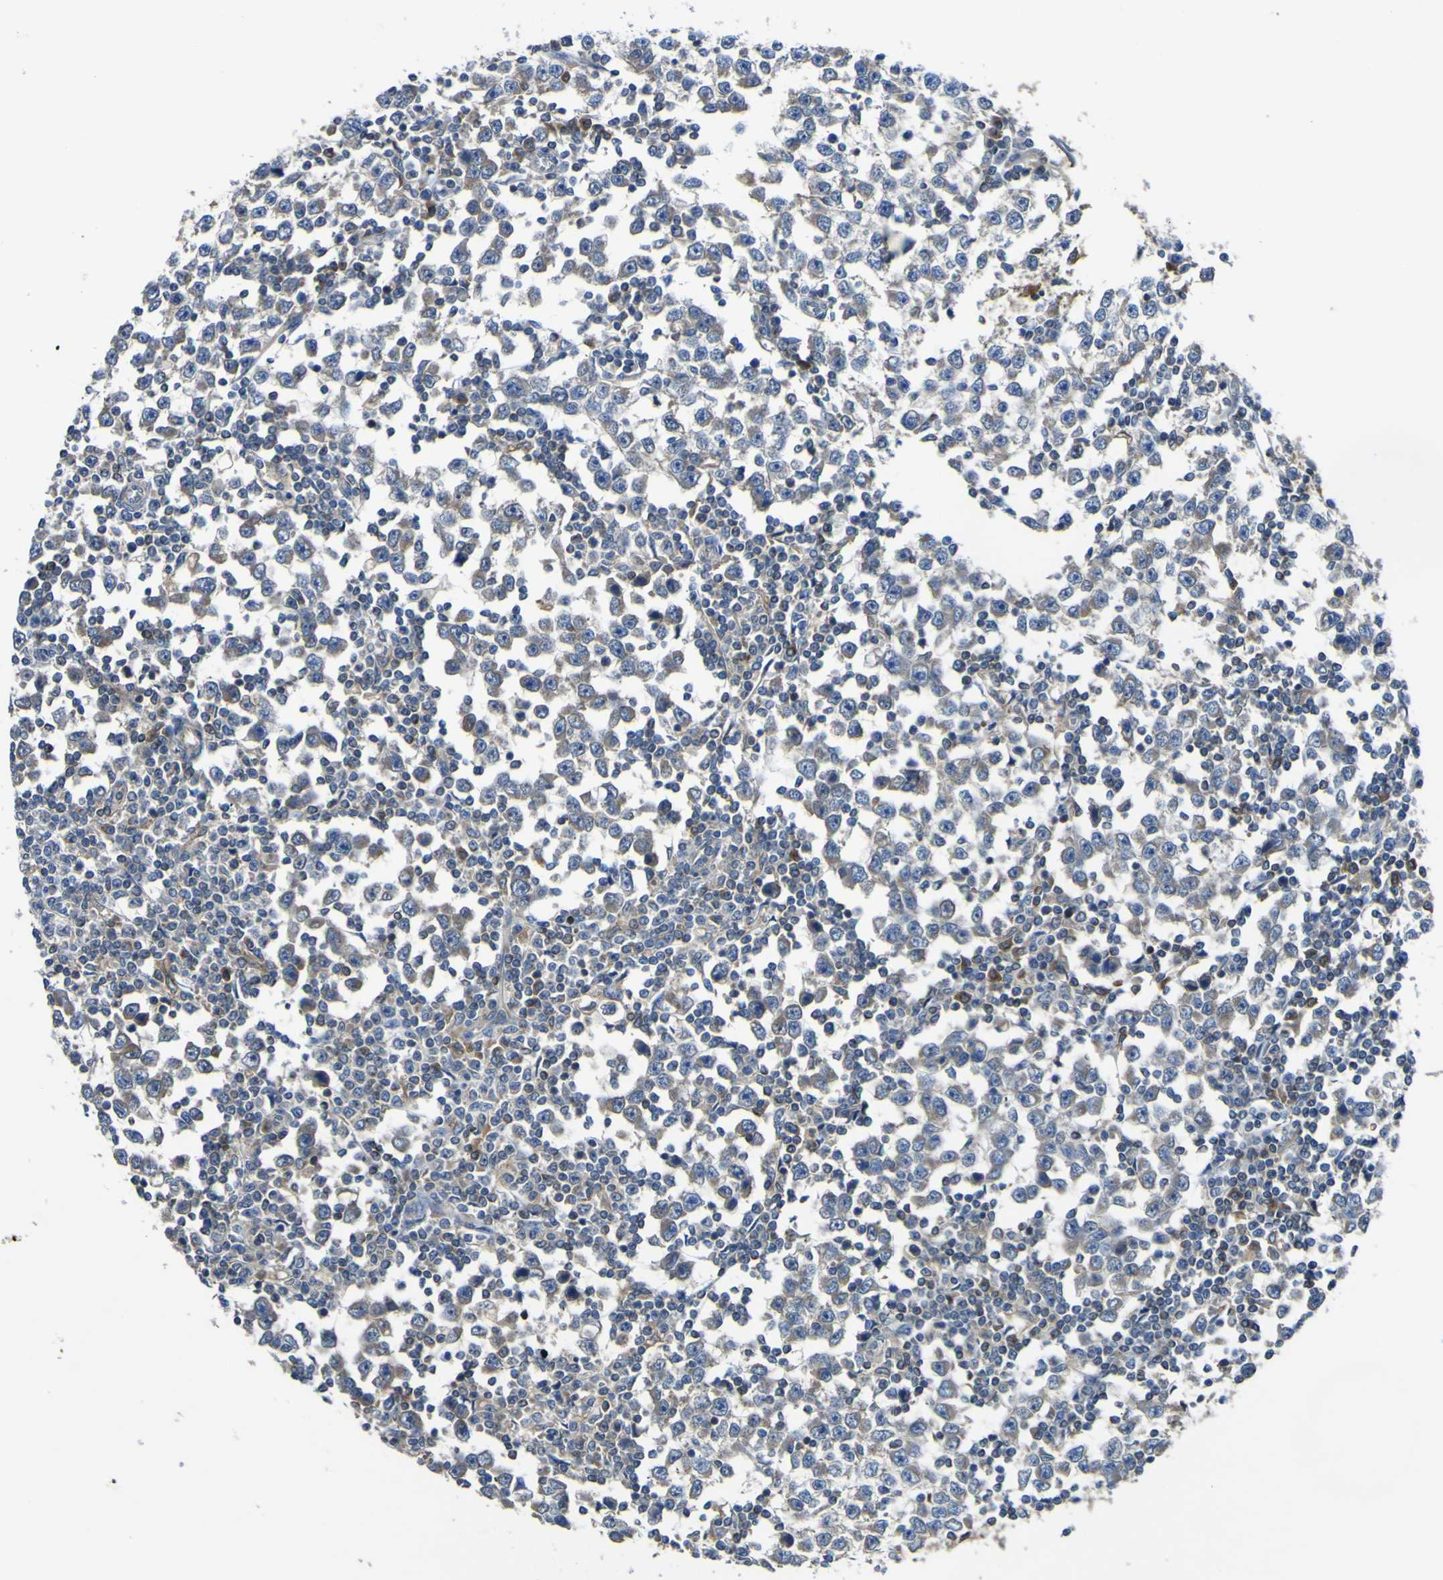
{"staining": {"intensity": "moderate", "quantity": ">75%", "location": "cytoplasmic/membranous"}, "tissue": "testis cancer", "cell_type": "Tumor cells", "image_type": "cancer", "snomed": [{"axis": "morphology", "description": "Seminoma, NOS"}, {"axis": "topography", "description": "Testis"}], "caption": "Testis cancer (seminoma) stained with a protein marker demonstrates moderate staining in tumor cells.", "gene": "EML2", "patient": {"sex": "male", "age": 65}}